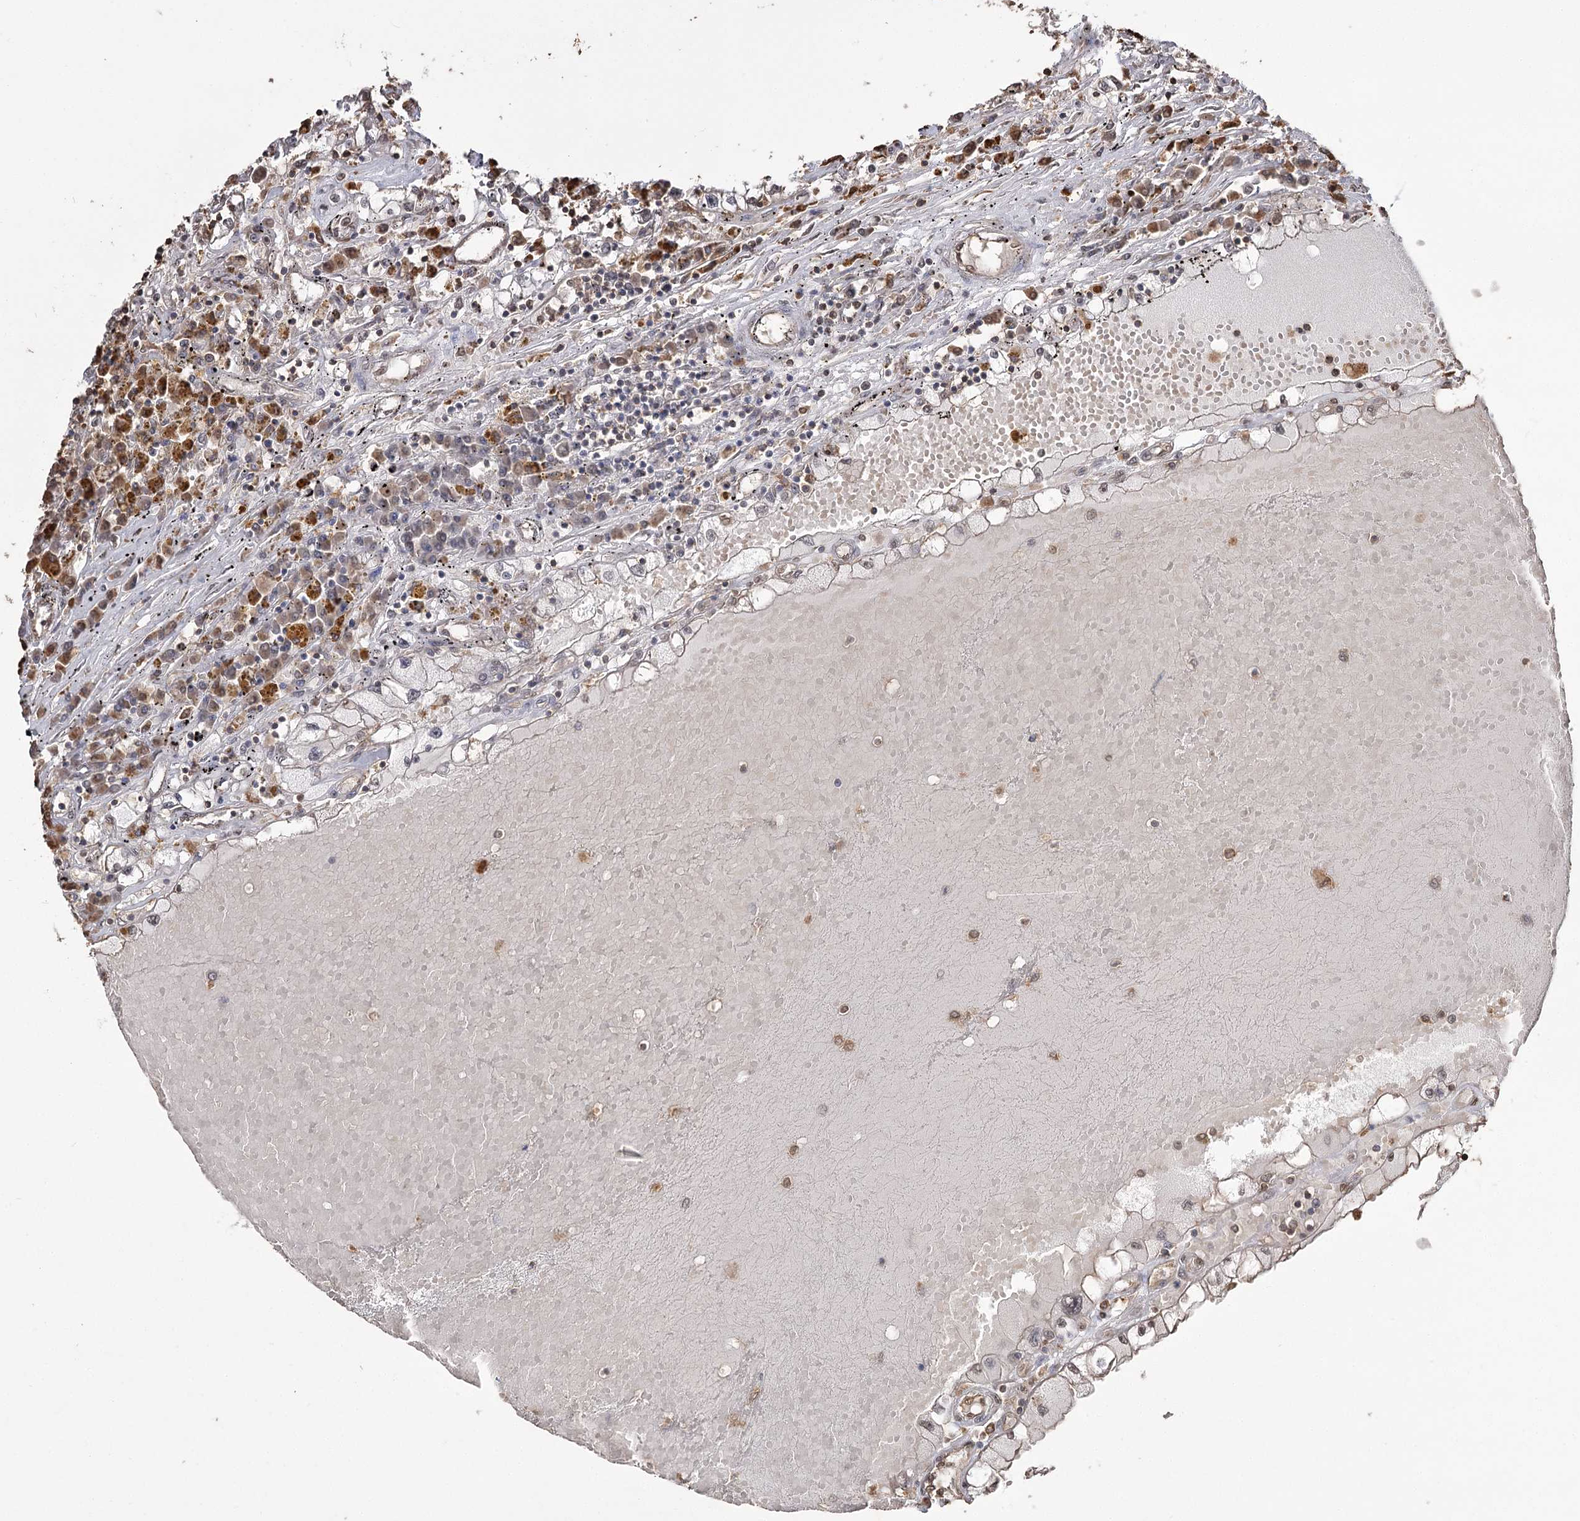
{"staining": {"intensity": "negative", "quantity": "none", "location": "none"}, "tissue": "renal cancer", "cell_type": "Tumor cells", "image_type": "cancer", "snomed": [{"axis": "morphology", "description": "Adenocarcinoma, NOS"}, {"axis": "topography", "description": "Kidney"}], "caption": "IHC of renal cancer shows no positivity in tumor cells.", "gene": "PLCH1", "patient": {"sex": "male", "age": 56}}